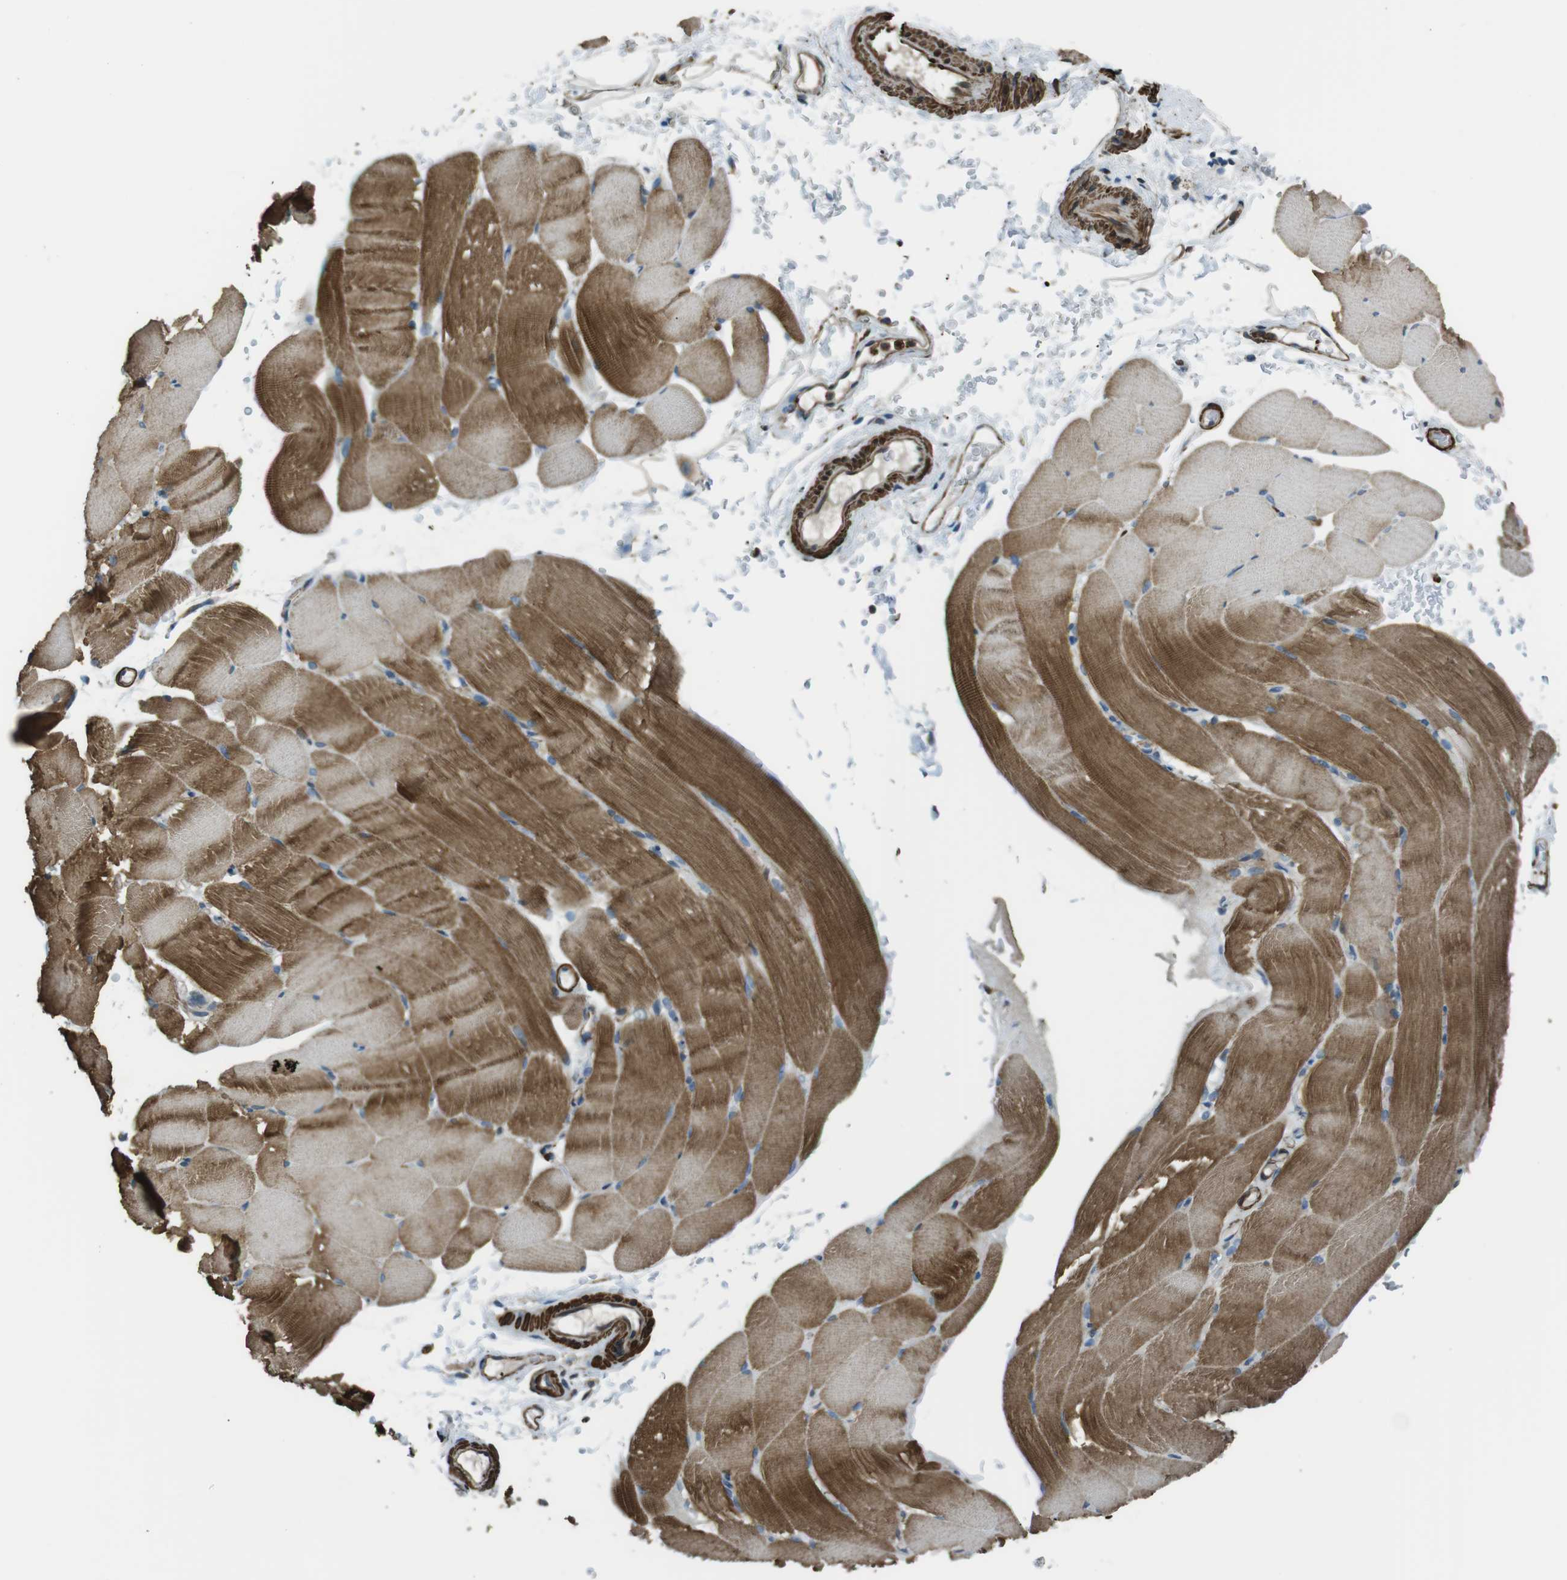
{"staining": {"intensity": "strong", "quantity": ">75%", "location": "cytoplasmic/membranous"}, "tissue": "skeletal muscle", "cell_type": "Myocytes", "image_type": "normal", "snomed": [{"axis": "morphology", "description": "Normal tissue, NOS"}, {"axis": "topography", "description": "Skeletal muscle"}, {"axis": "topography", "description": "Parathyroid gland"}], "caption": "Immunohistochemistry (IHC) of benign skeletal muscle reveals high levels of strong cytoplasmic/membranous positivity in approximately >75% of myocytes. Nuclei are stained in blue.", "gene": "SFT2D1", "patient": {"sex": "female", "age": 37}}